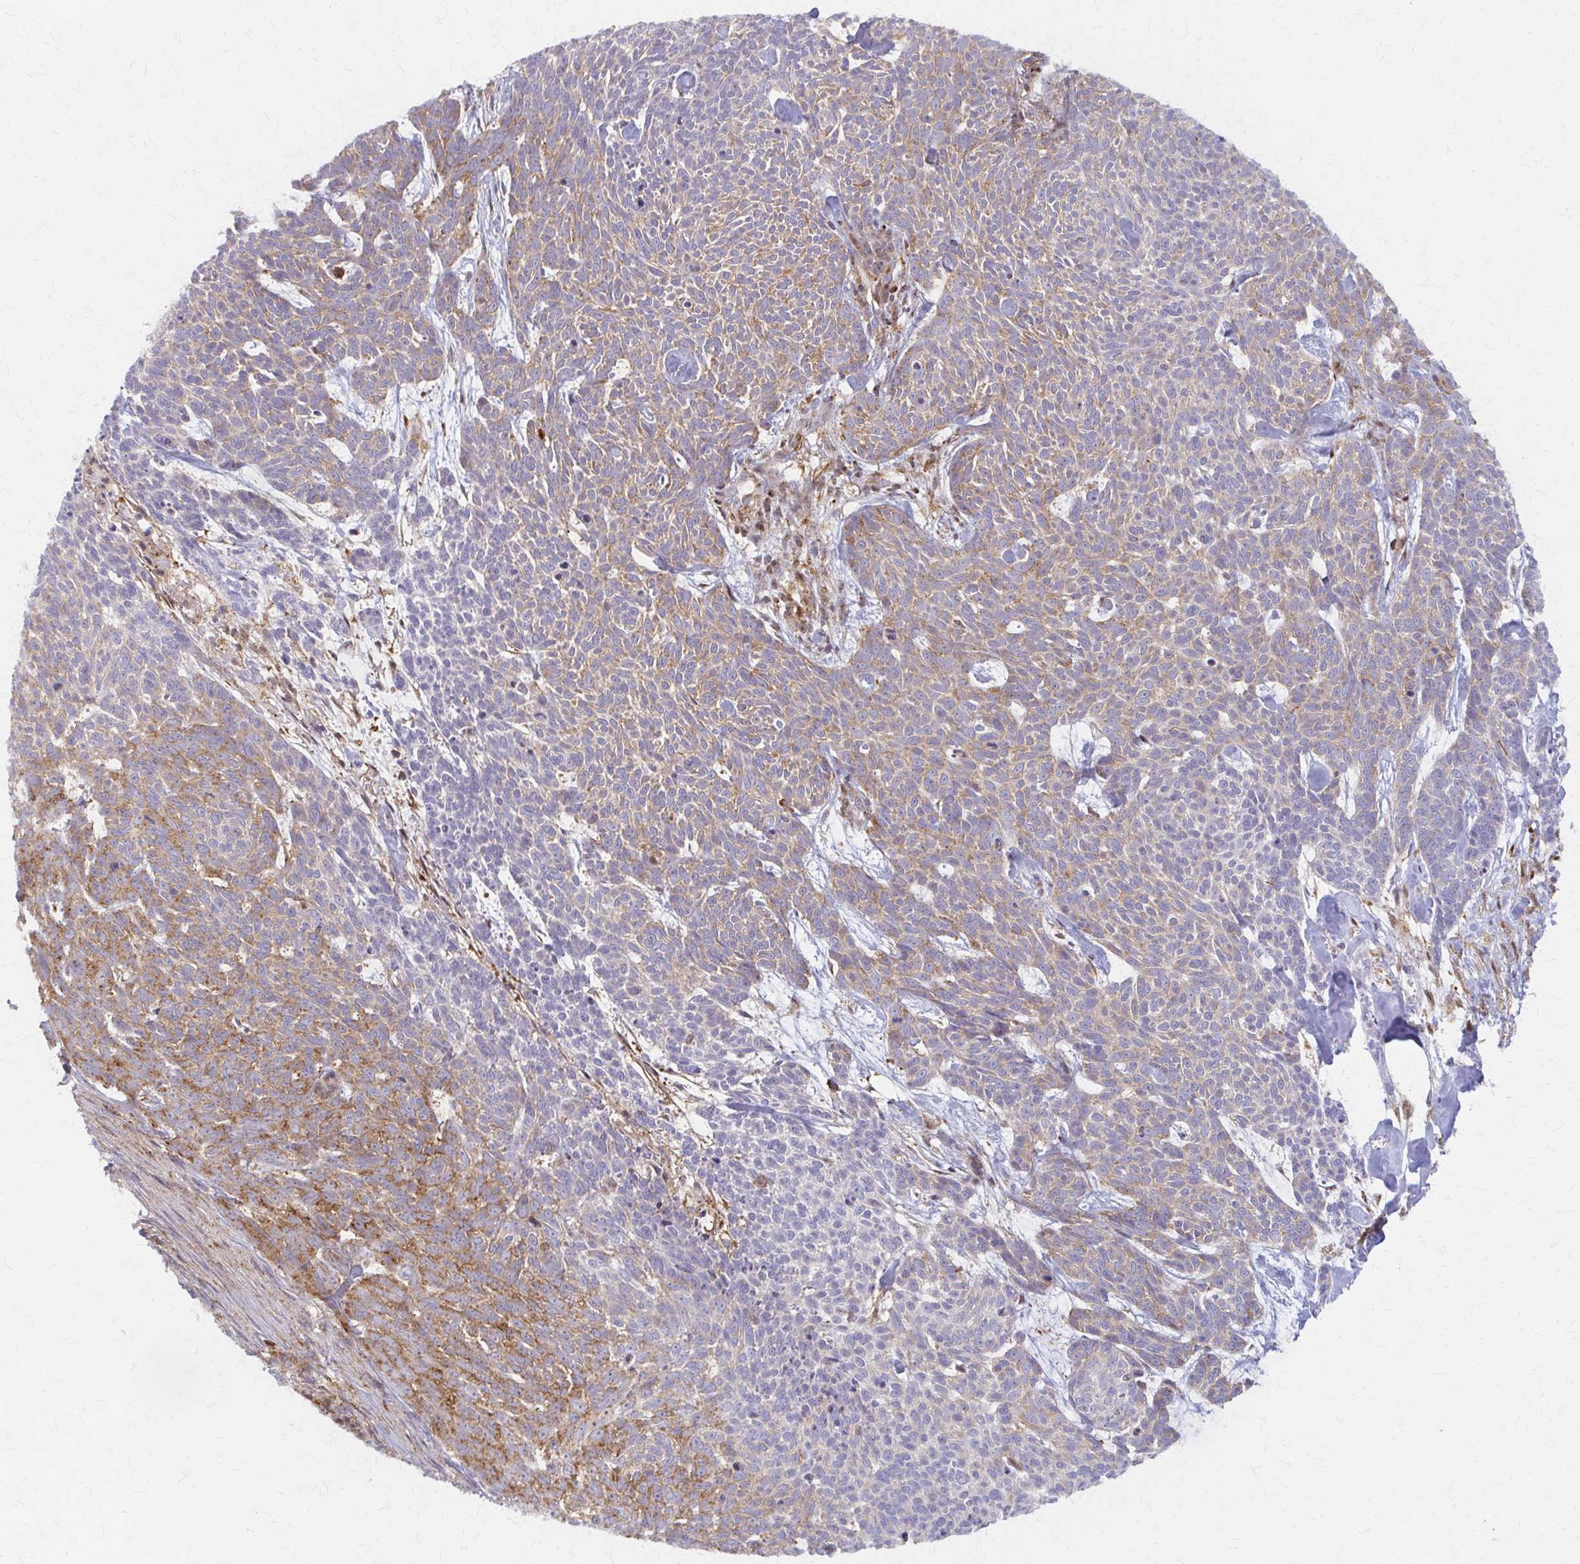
{"staining": {"intensity": "weak", "quantity": ">75%", "location": "cytoplasmic/membranous"}, "tissue": "skin cancer", "cell_type": "Tumor cells", "image_type": "cancer", "snomed": [{"axis": "morphology", "description": "Basal cell carcinoma"}, {"axis": "topography", "description": "Skin"}], "caption": "The micrograph reveals staining of skin cancer, revealing weak cytoplasmic/membranous protein positivity (brown color) within tumor cells.", "gene": "ARHGAP35", "patient": {"sex": "female", "age": 93}}